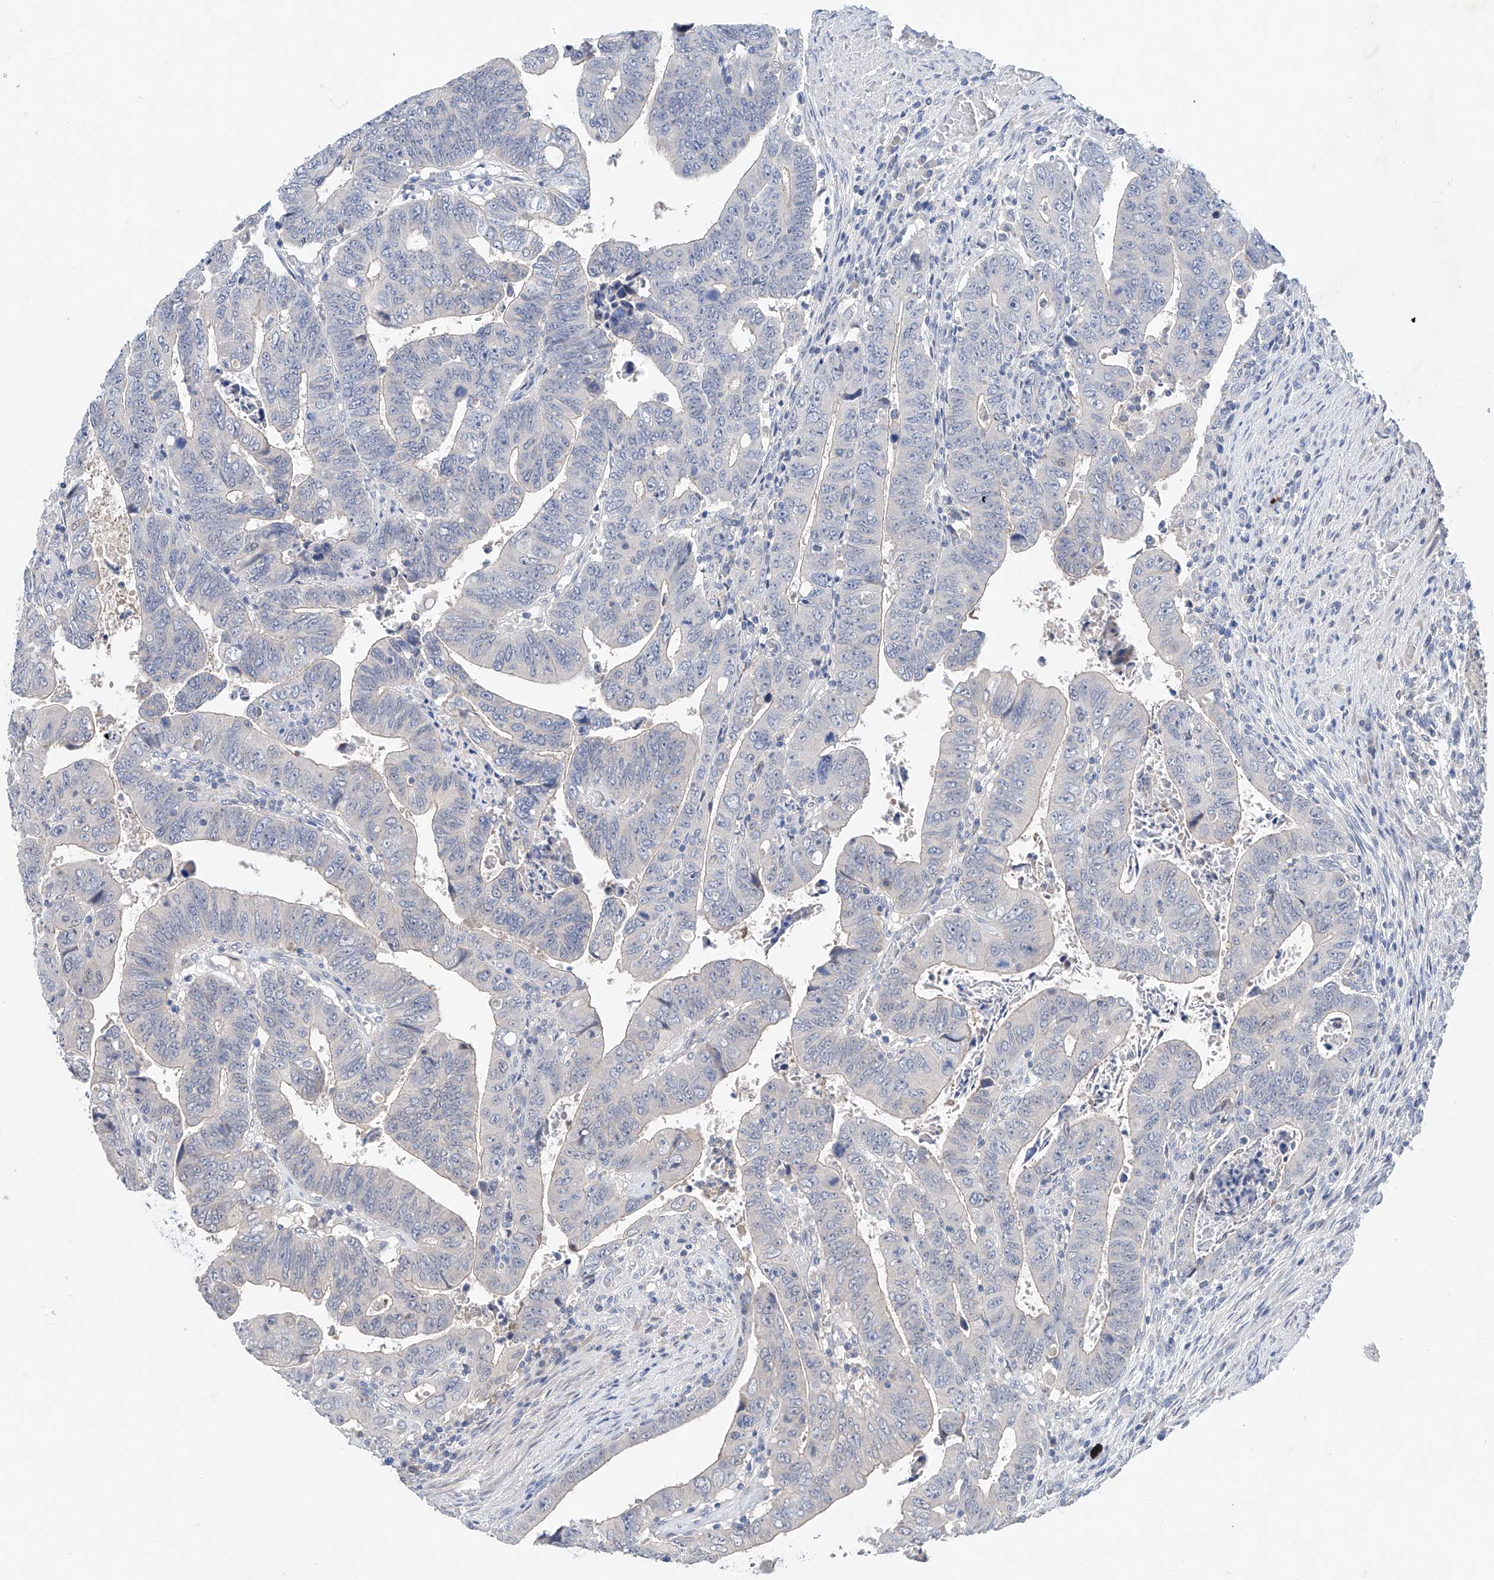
{"staining": {"intensity": "negative", "quantity": "none", "location": "none"}, "tissue": "colorectal cancer", "cell_type": "Tumor cells", "image_type": "cancer", "snomed": [{"axis": "morphology", "description": "Normal tissue, NOS"}, {"axis": "morphology", "description": "Adenocarcinoma, NOS"}, {"axis": "topography", "description": "Rectum"}], "caption": "The image reveals no staining of tumor cells in colorectal cancer.", "gene": "FUCA2", "patient": {"sex": "female", "age": 65}}